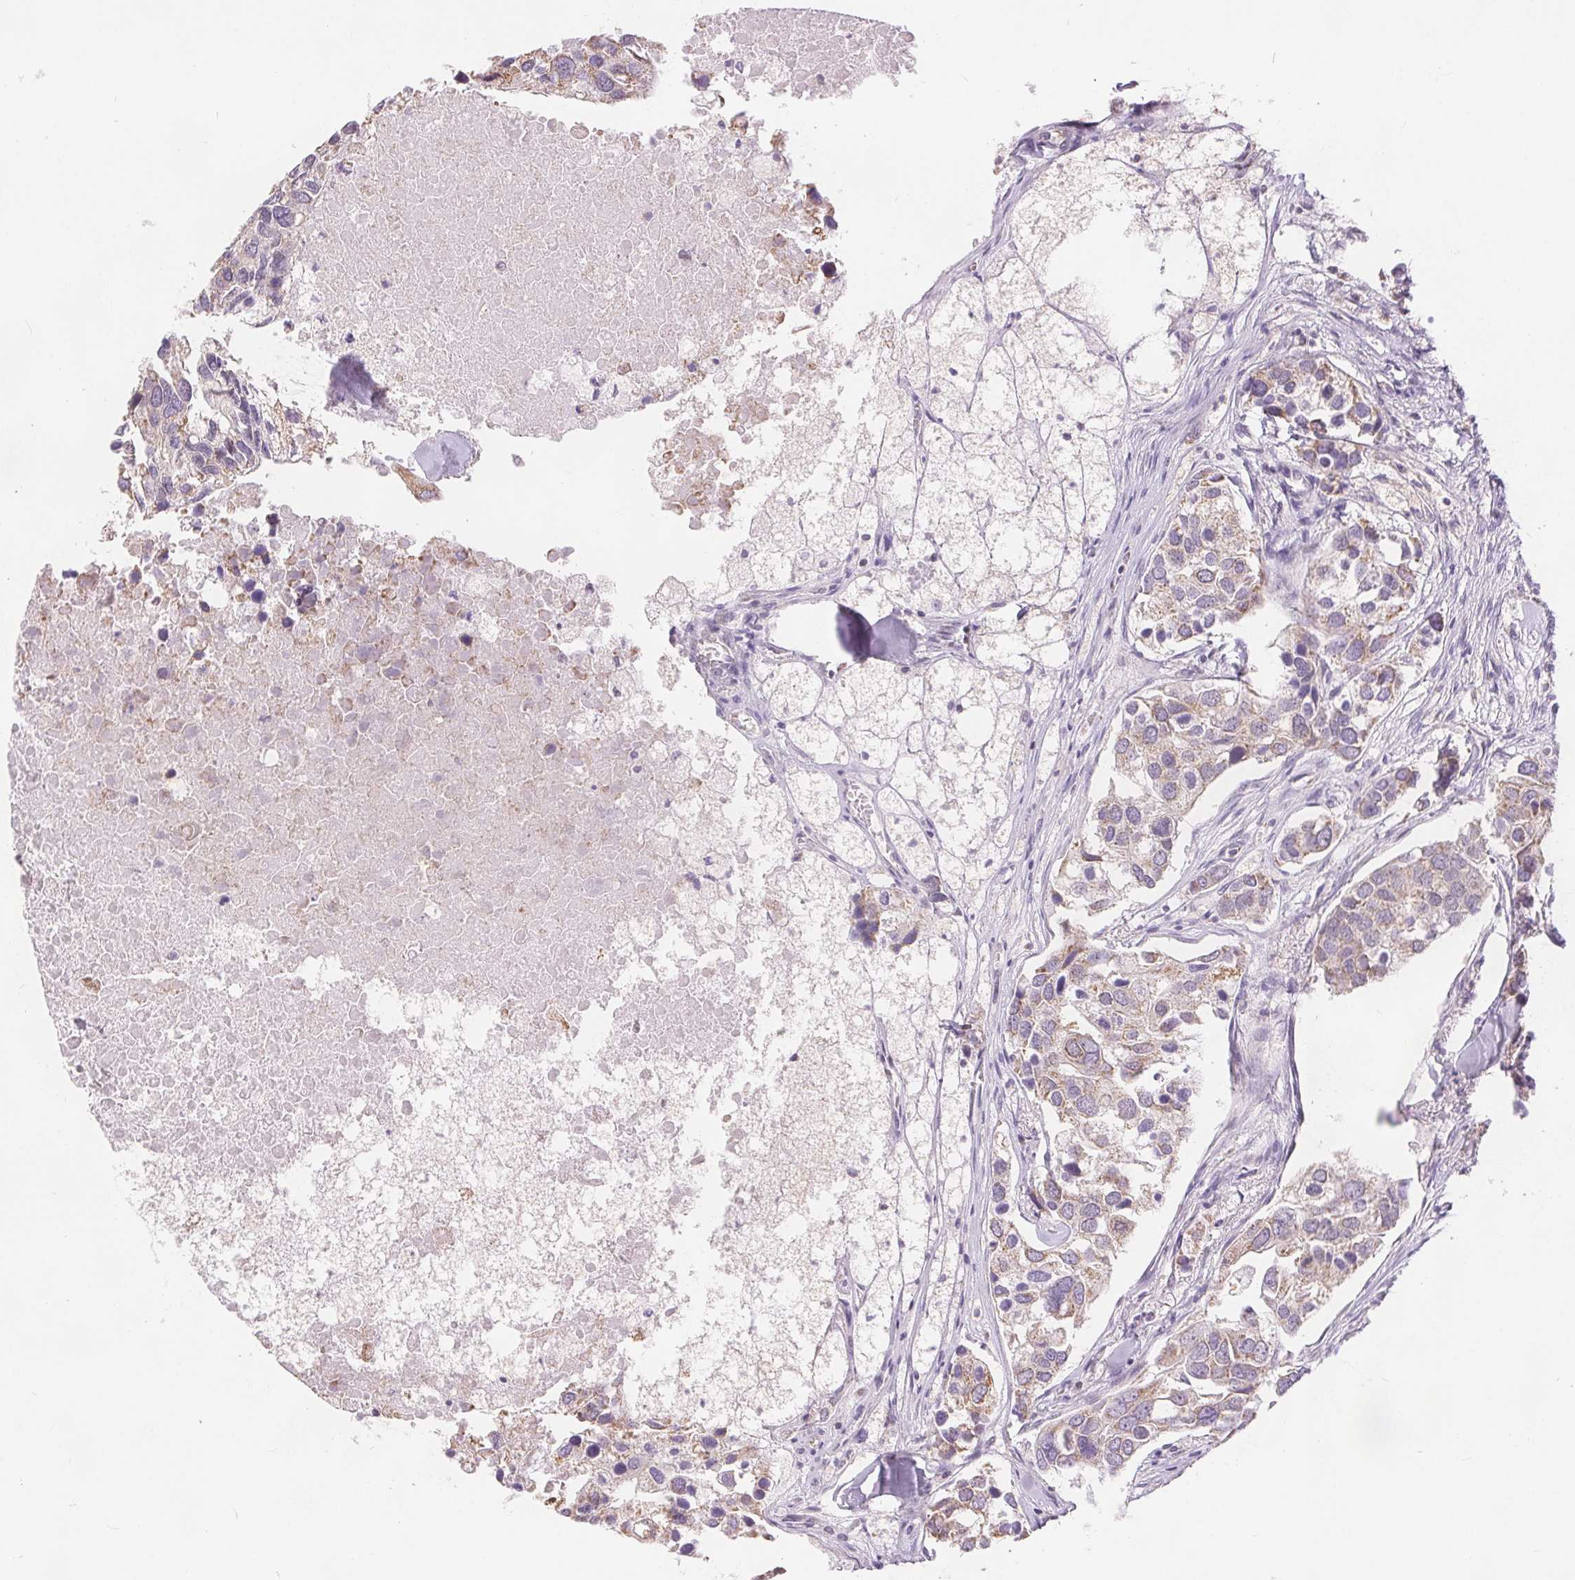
{"staining": {"intensity": "weak", "quantity": "<25%", "location": "cytoplasmic/membranous"}, "tissue": "breast cancer", "cell_type": "Tumor cells", "image_type": "cancer", "snomed": [{"axis": "morphology", "description": "Duct carcinoma"}, {"axis": "topography", "description": "Breast"}], "caption": "Protein analysis of breast cancer (intraductal carcinoma) demonstrates no significant expression in tumor cells.", "gene": "POU2F2", "patient": {"sex": "female", "age": 83}}